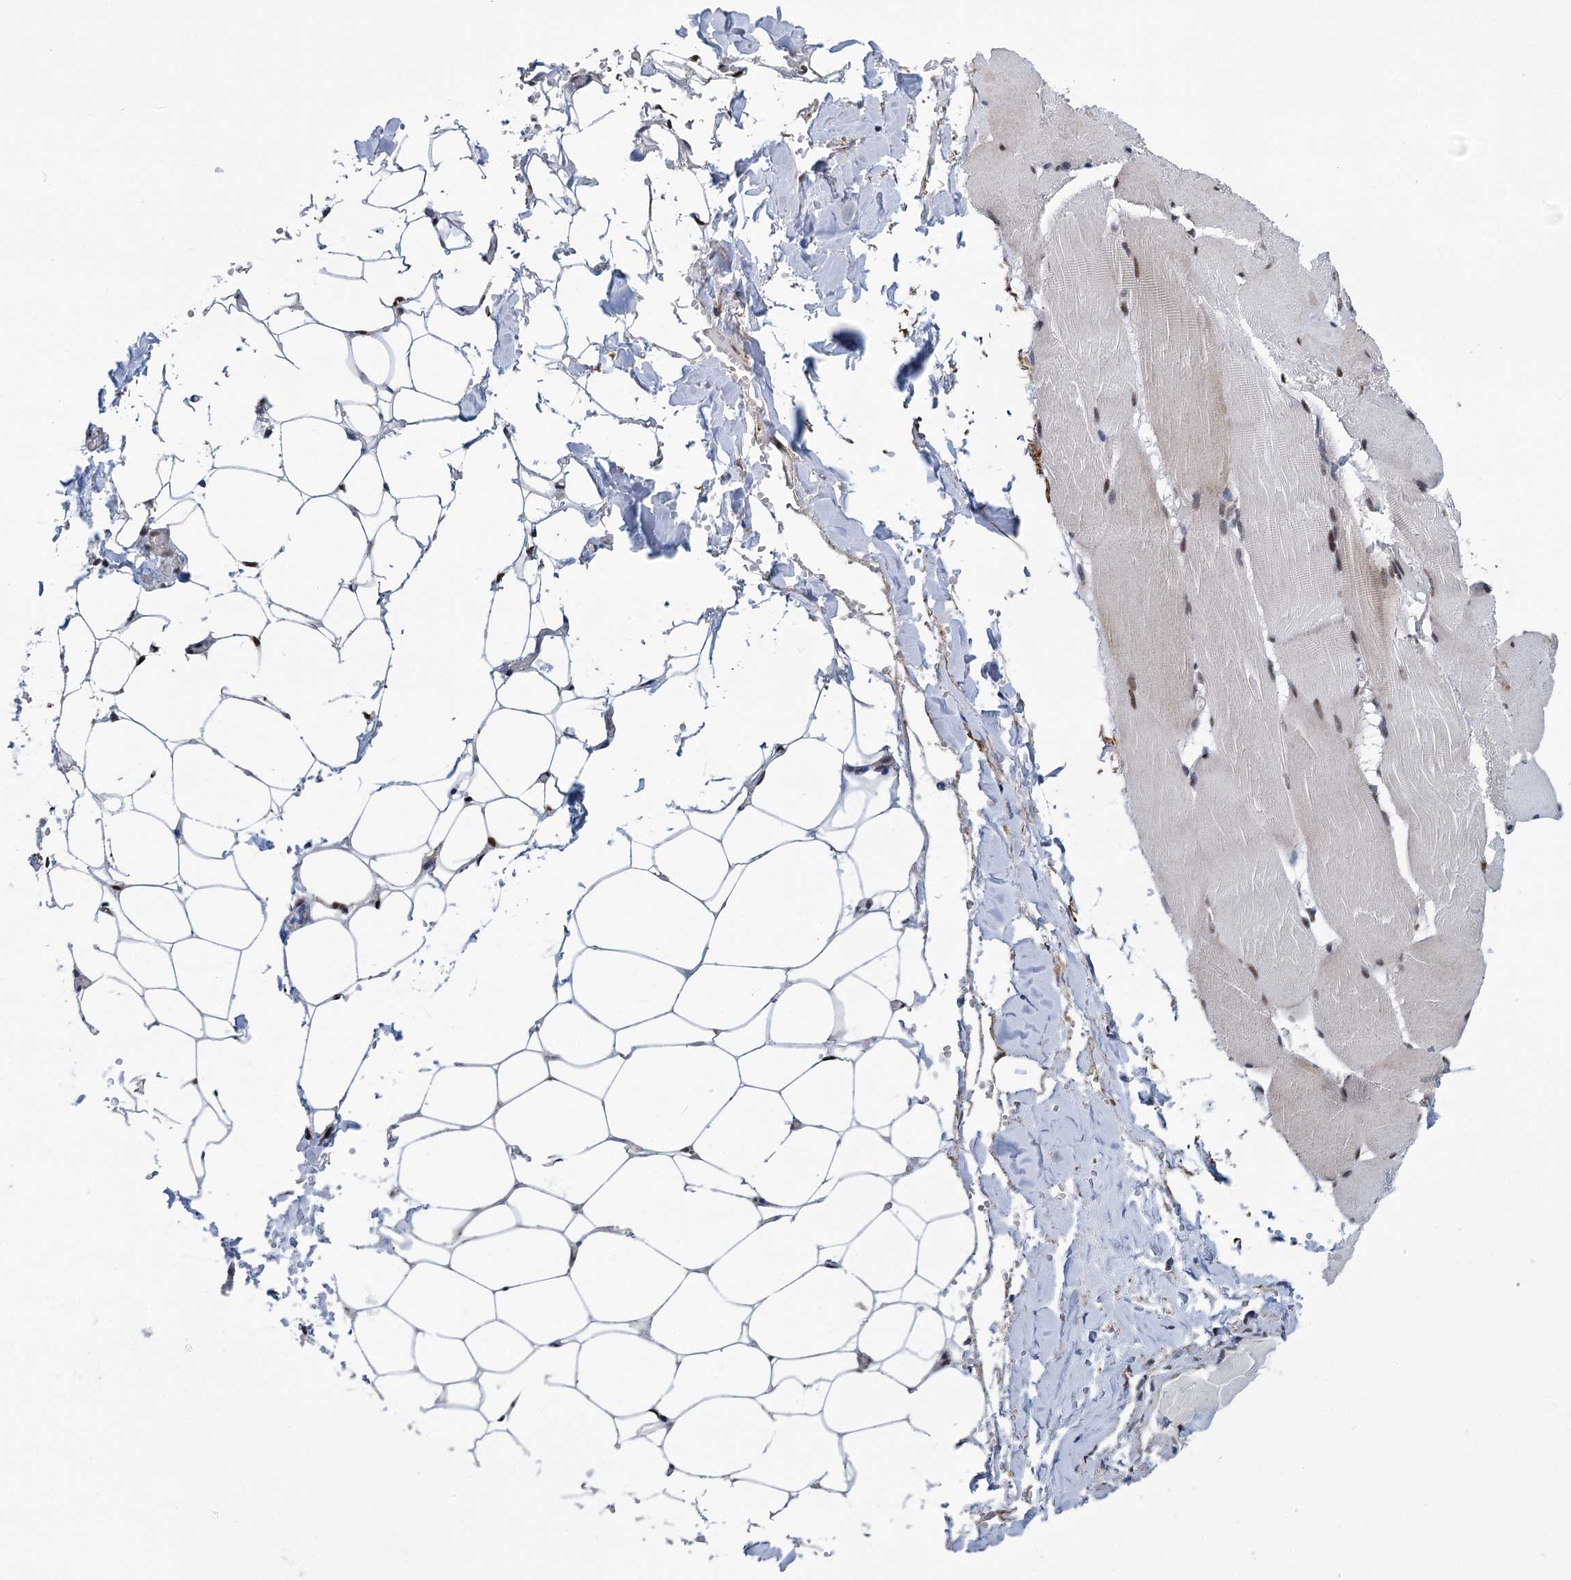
{"staining": {"intensity": "strong", "quantity": ">75%", "location": "nuclear"}, "tissue": "adipose tissue", "cell_type": "Adipocytes", "image_type": "normal", "snomed": [{"axis": "morphology", "description": "Normal tissue, NOS"}, {"axis": "topography", "description": "Skeletal muscle"}, {"axis": "topography", "description": "Peripheral nerve tissue"}], "caption": "Approximately >75% of adipocytes in normal human adipose tissue show strong nuclear protein positivity as visualized by brown immunohistochemical staining.", "gene": "MORN3", "patient": {"sex": "female", "age": 55}}